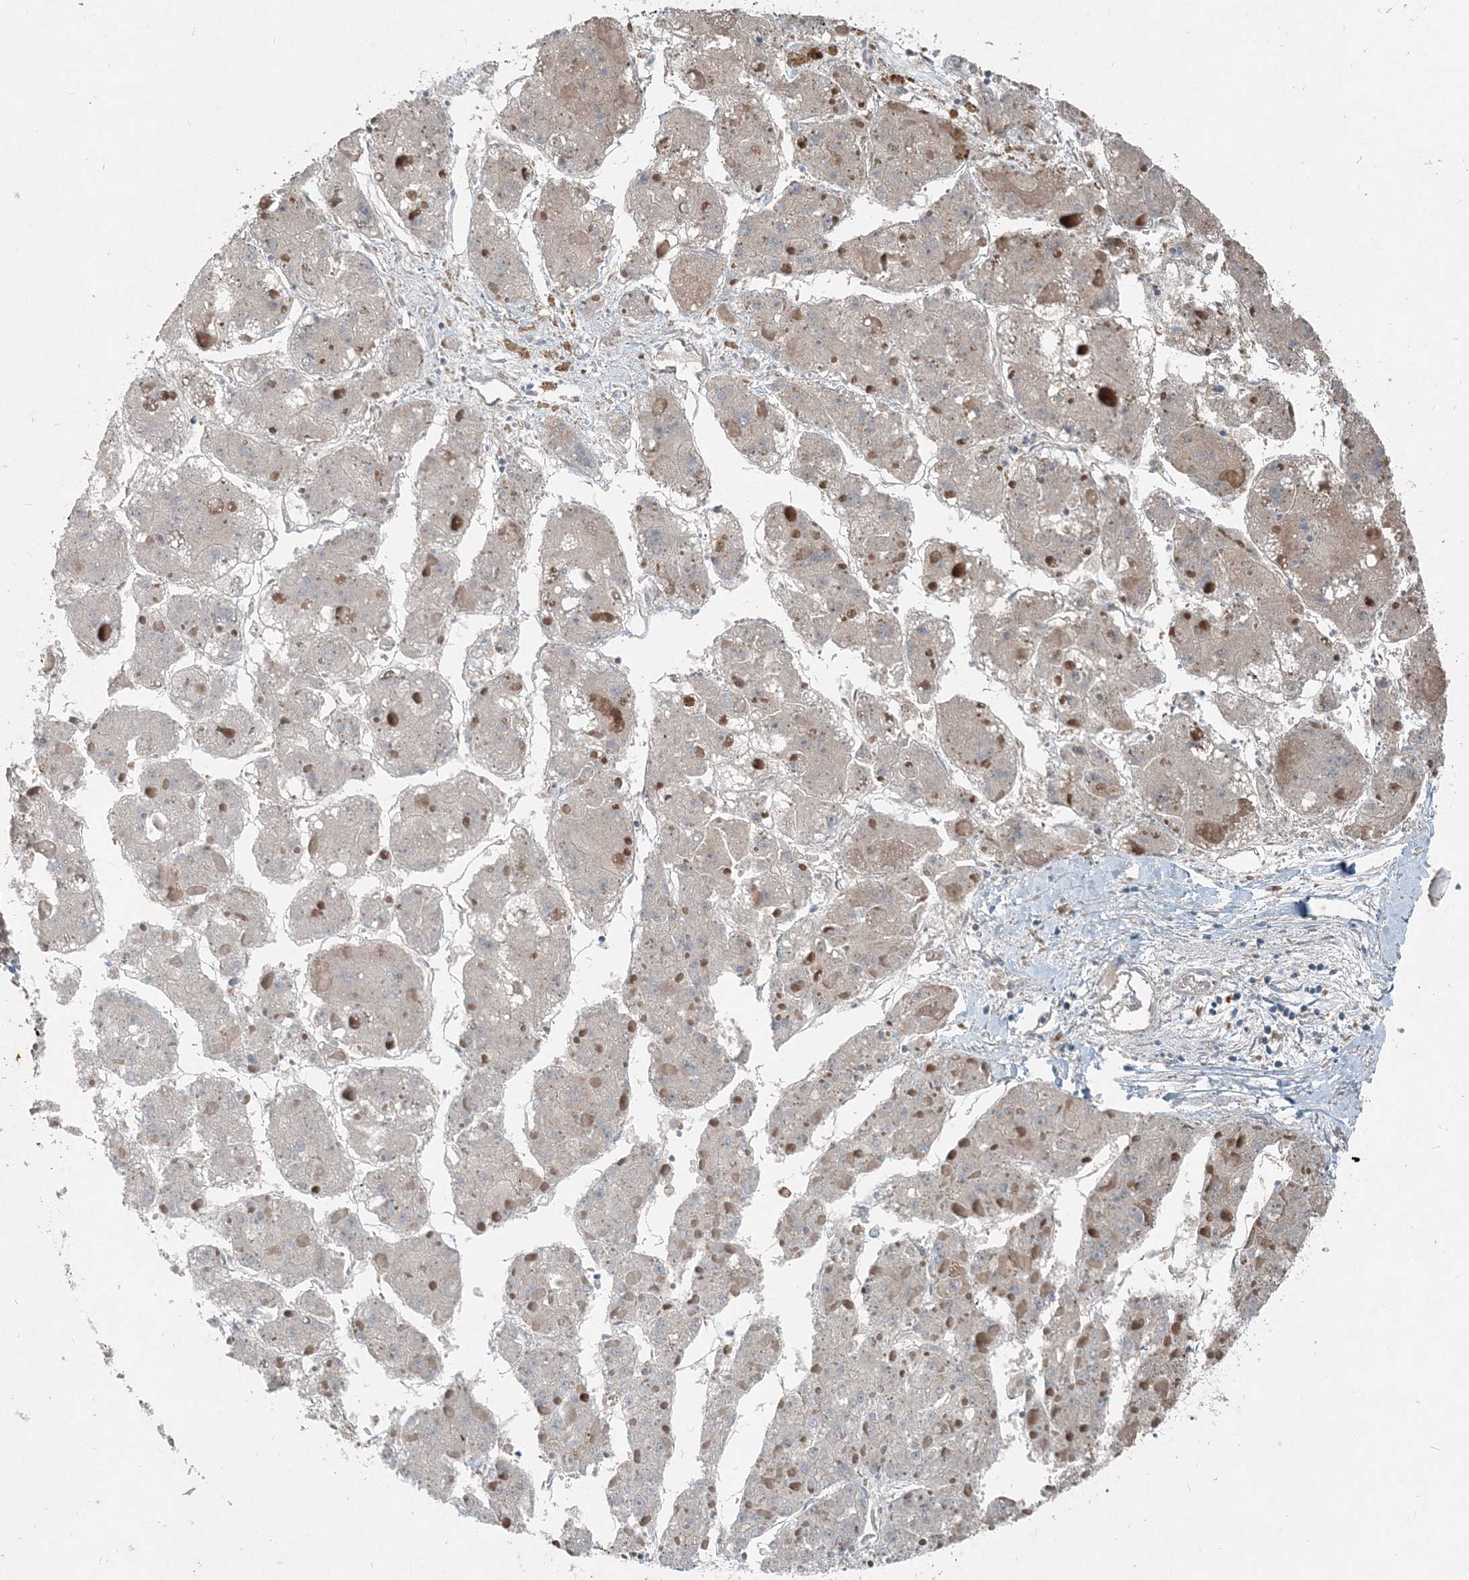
{"staining": {"intensity": "negative", "quantity": "none", "location": "none"}, "tissue": "liver cancer", "cell_type": "Tumor cells", "image_type": "cancer", "snomed": [{"axis": "morphology", "description": "Carcinoma, Hepatocellular, NOS"}, {"axis": "topography", "description": "Liver"}], "caption": "Immunohistochemical staining of liver cancer exhibits no significant expression in tumor cells.", "gene": "INTU", "patient": {"sex": "female", "age": 73}}